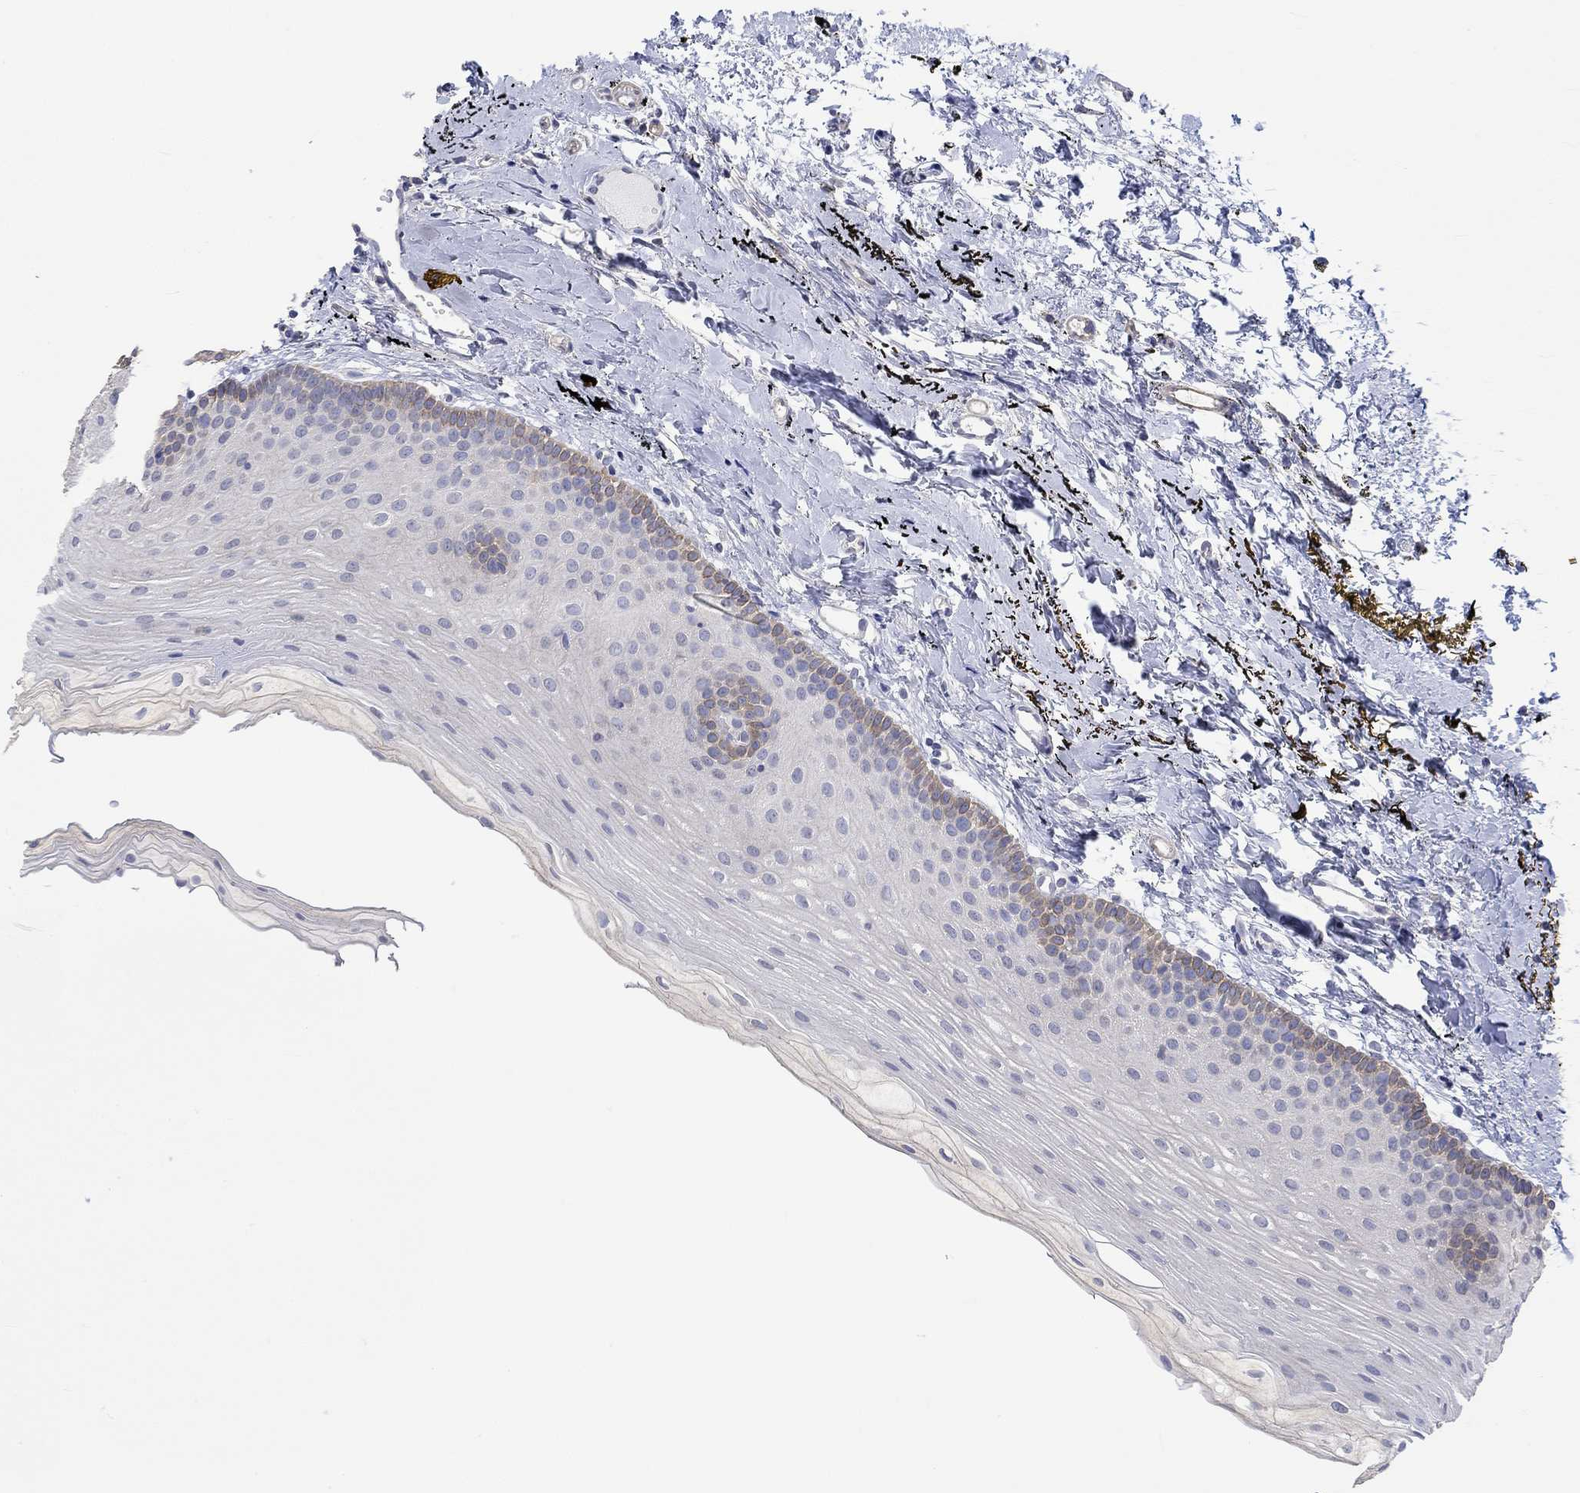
{"staining": {"intensity": "weak", "quantity": "25%-75%", "location": "cytoplasmic/membranous"}, "tissue": "oral mucosa", "cell_type": "Squamous epithelial cells", "image_type": "normal", "snomed": [{"axis": "morphology", "description": "Normal tissue, NOS"}, {"axis": "topography", "description": "Oral tissue"}], "caption": "The micrograph exhibits a brown stain indicating the presence of a protein in the cytoplasmic/membranous of squamous epithelial cells in oral mucosa.", "gene": "AGRP", "patient": {"sex": "female", "age": 57}}